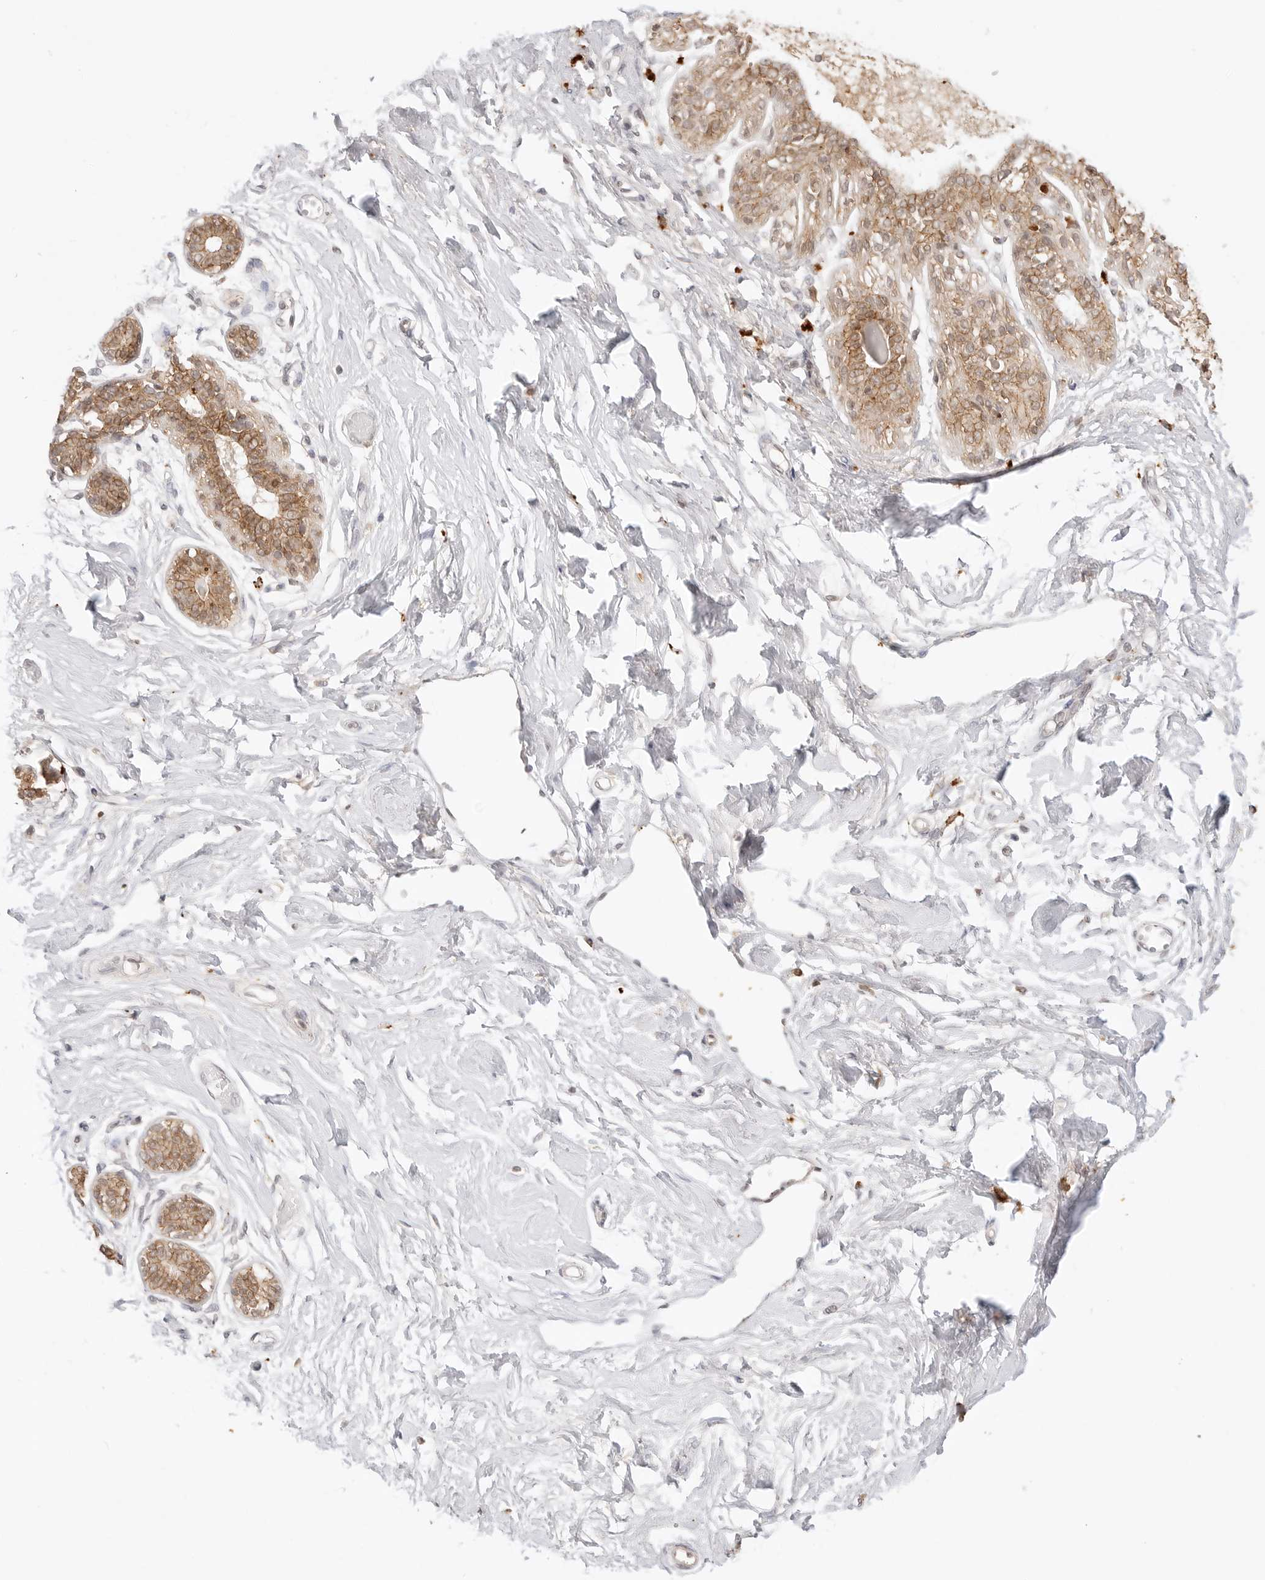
{"staining": {"intensity": "negative", "quantity": "none", "location": "none"}, "tissue": "breast", "cell_type": "Adipocytes", "image_type": "normal", "snomed": [{"axis": "morphology", "description": "Normal tissue, NOS"}, {"axis": "topography", "description": "Breast"}], "caption": "Adipocytes are negative for protein expression in normal human breast. (Brightfield microscopy of DAB IHC at high magnification).", "gene": "EPHA1", "patient": {"sex": "female", "age": 45}}